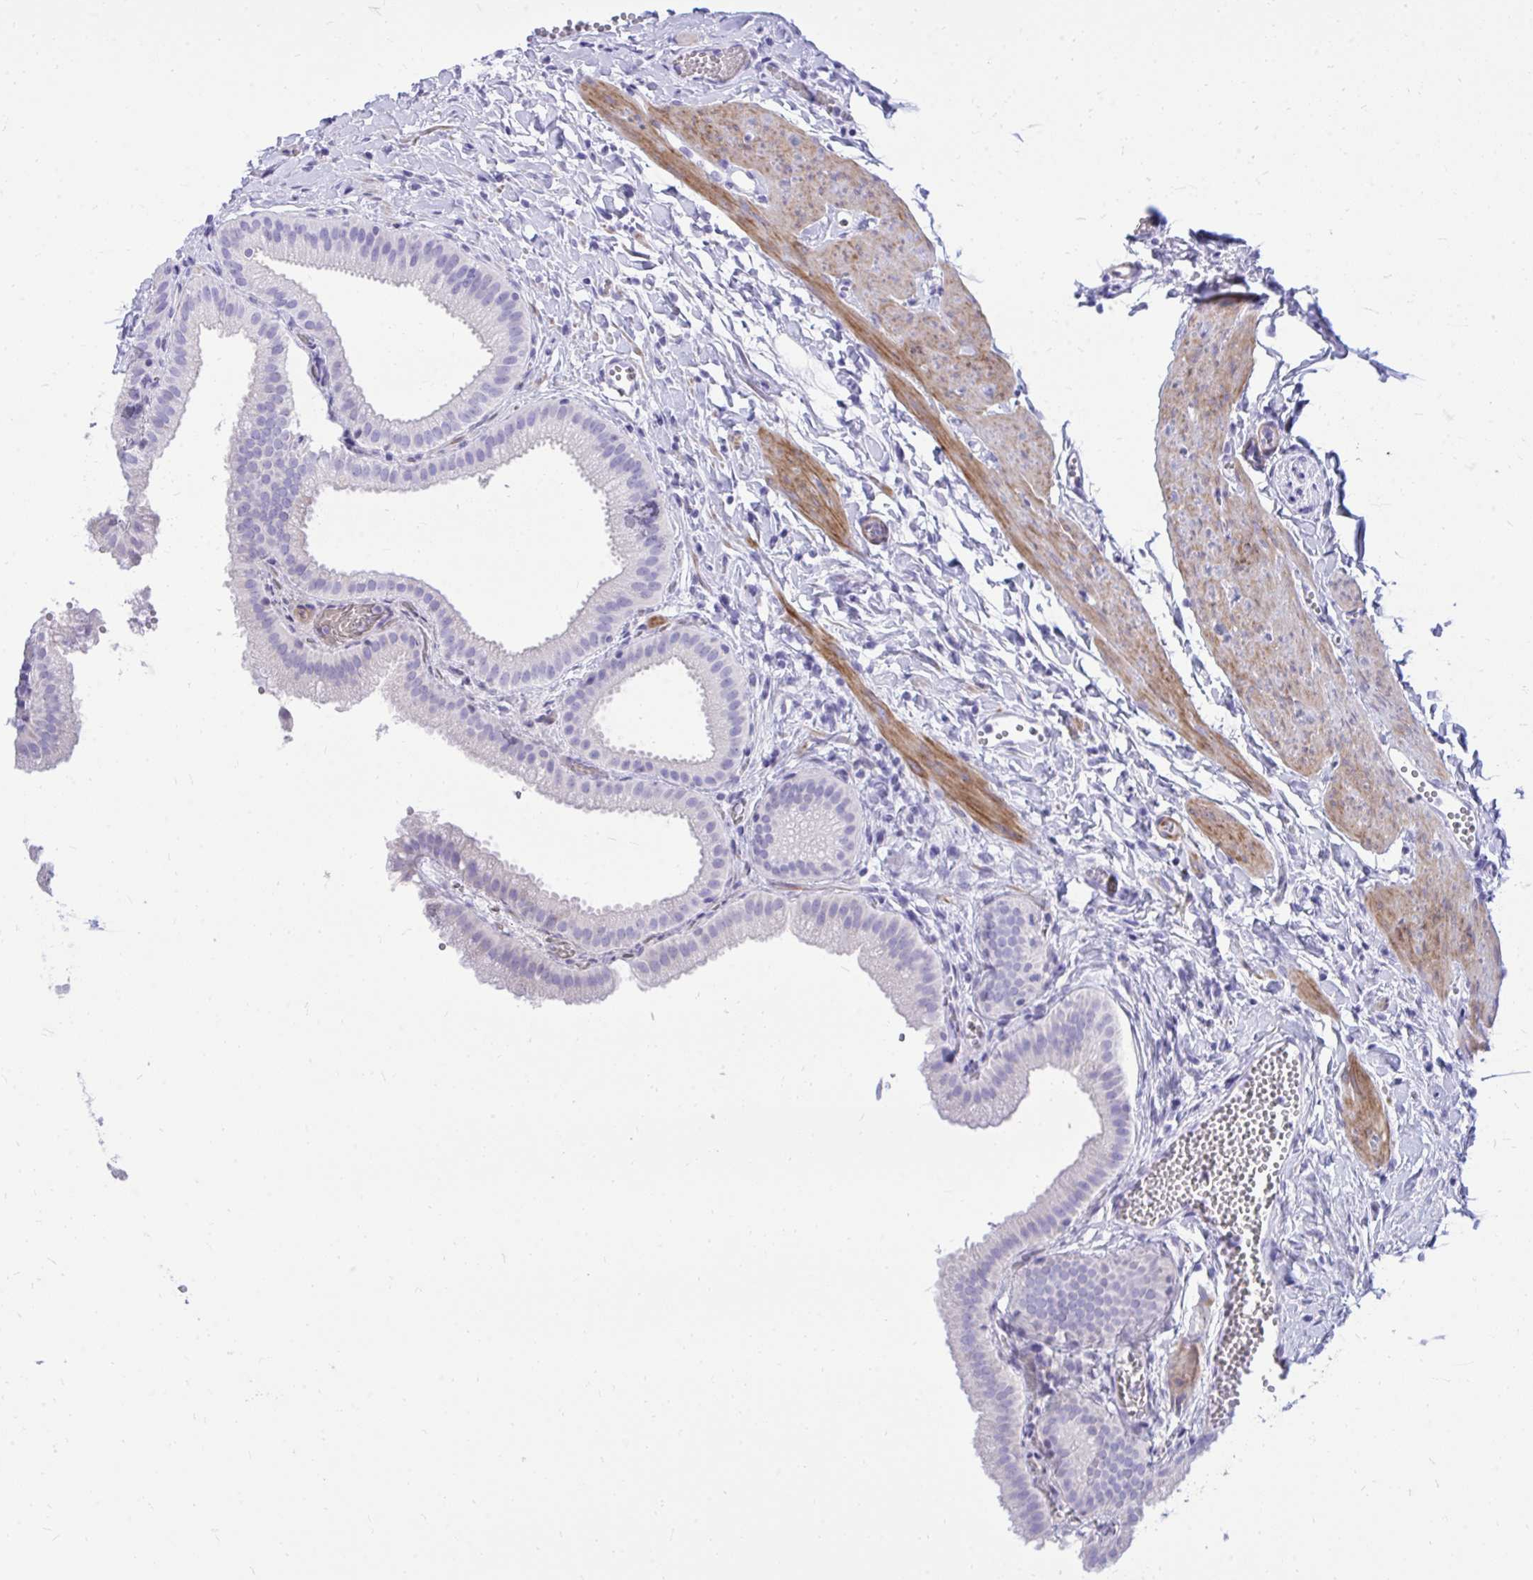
{"staining": {"intensity": "negative", "quantity": "none", "location": "none"}, "tissue": "gallbladder", "cell_type": "Glandular cells", "image_type": "normal", "snomed": [{"axis": "morphology", "description": "Normal tissue, NOS"}, {"axis": "topography", "description": "Gallbladder"}], "caption": "High power microscopy photomicrograph of an IHC photomicrograph of normal gallbladder, revealing no significant staining in glandular cells.", "gene": "ANKDD1B", "patient": {"sex": "female", "age": 63}}